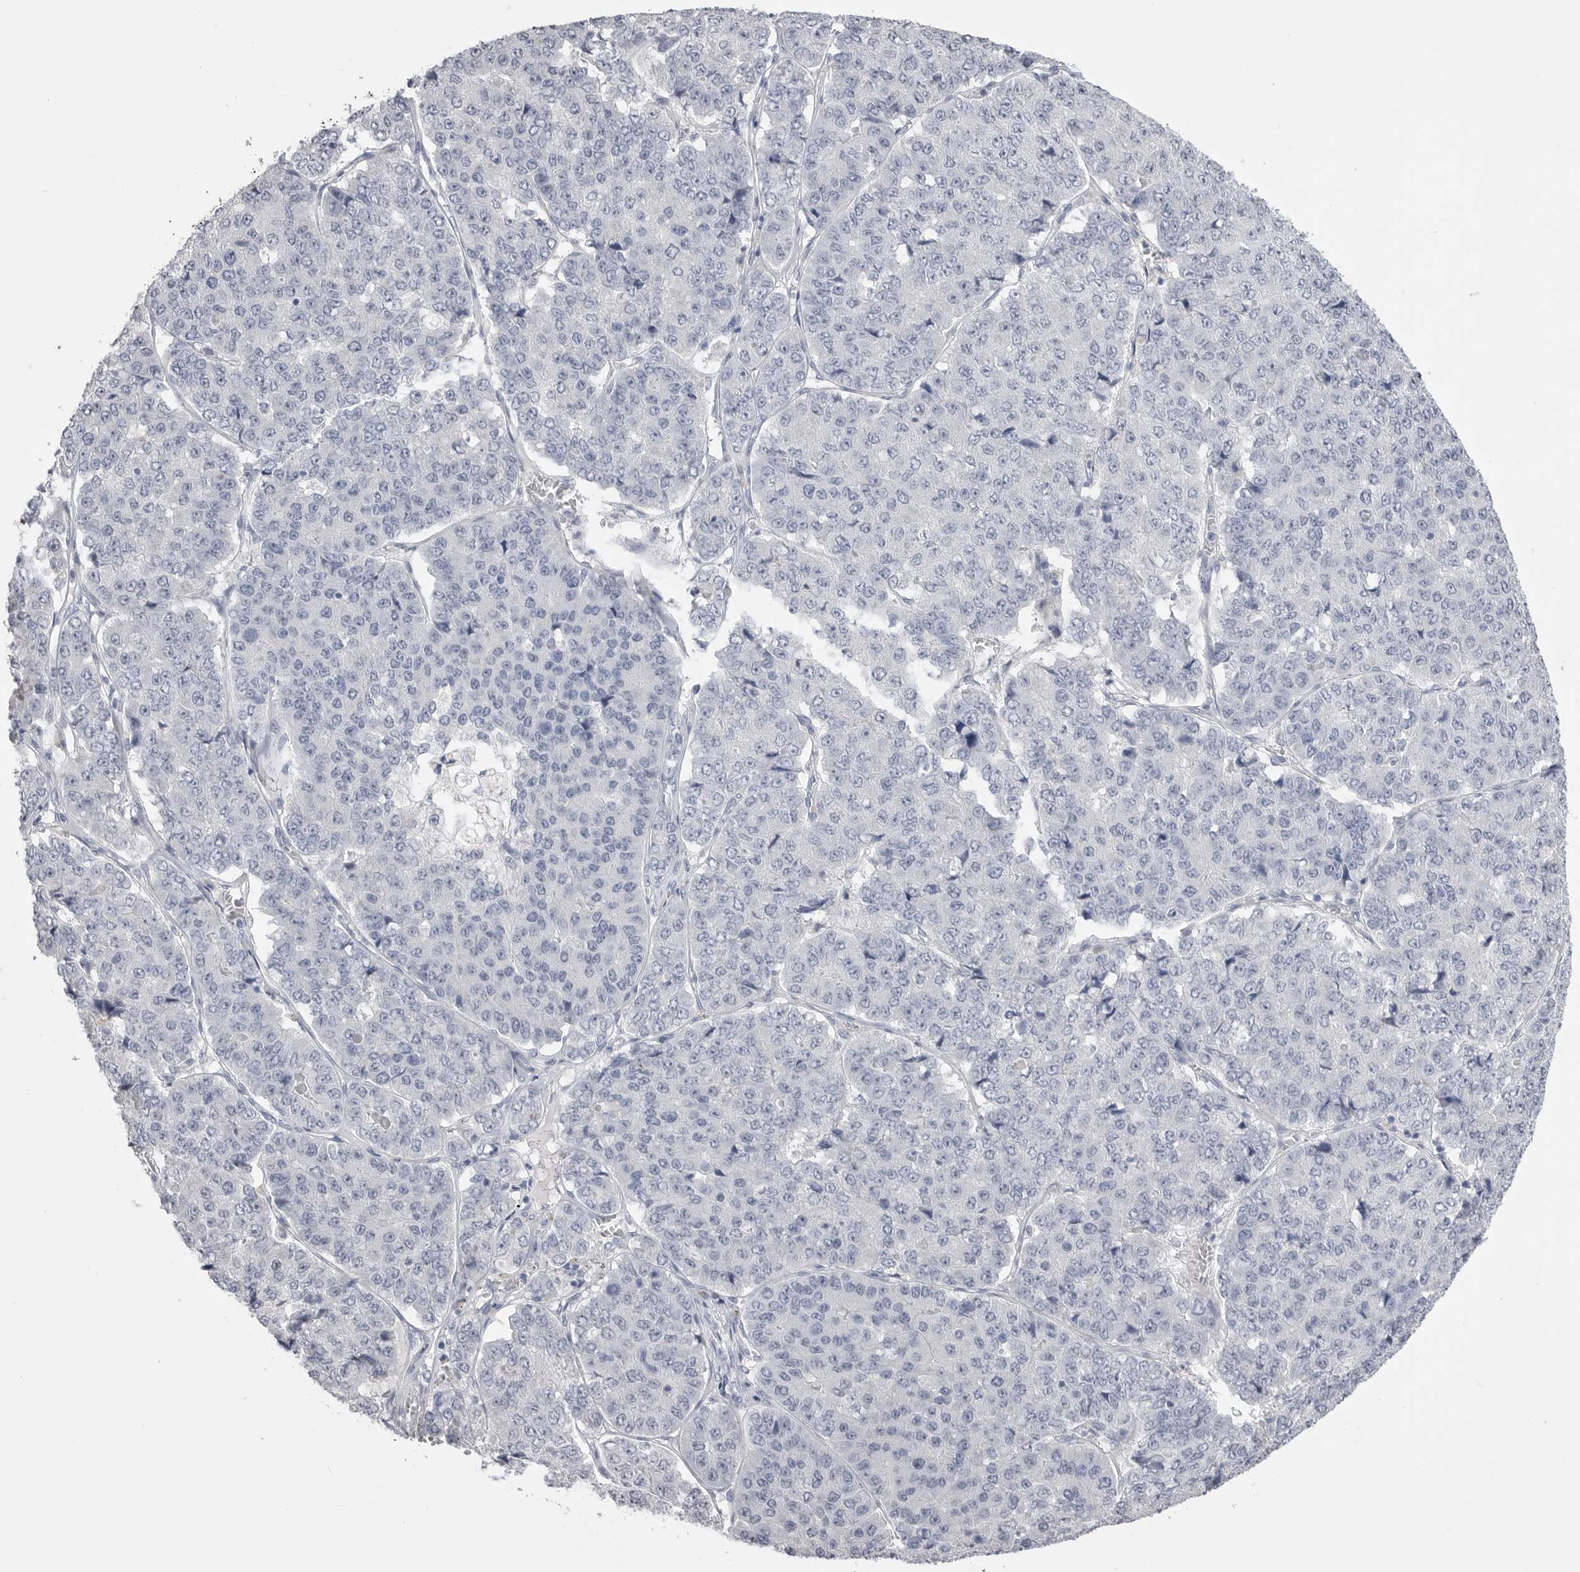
{"staining": {"intensity": "negative", "quantity": "none", "location": "none"}, "tissue": "pancreatic cancer", "cell_type": "Tumor cells", "image_type": "cancer", "snomed": [{"axis": "morphology", "description": "Adenocarcinoma, NOS"}, {"axis": "topography", "description": "Pancreas"}], "caption": "Pancreatic cancer stained for a protein using IHC displays no positivity tumor cells.", "gene": "CPB1", "patient": {"sex": "male", "age": 50}}